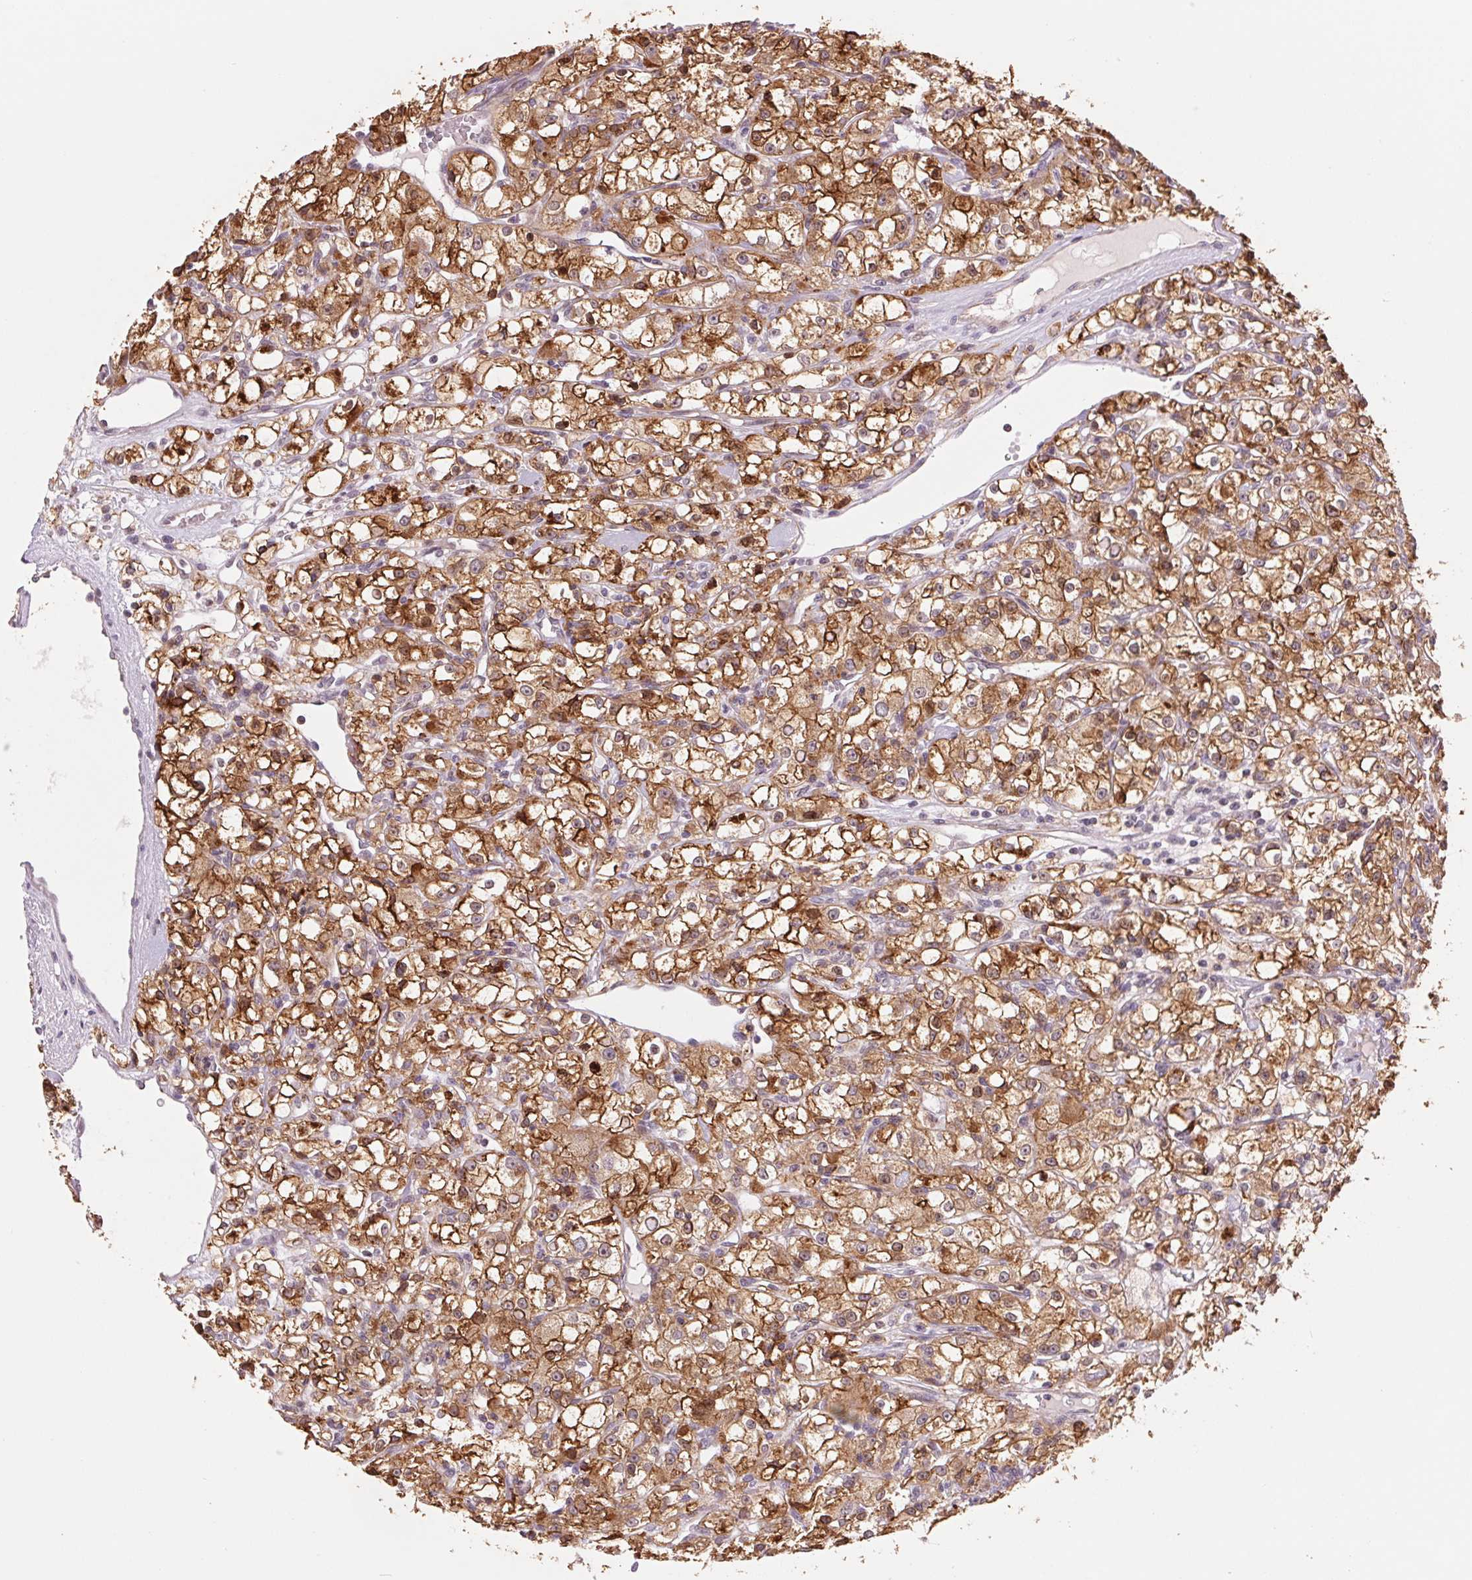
{"staining": {"intensity": "strong", "quantity": ">75%", "location": "cytoplasmic/membranous"}, "tissue": "renal cancer", "cell_type": "Tumor cells", "image_type": "cancer", "snomed": [{"axis": "morphology", "description": "Adenocarcinoma, NOS"}, {"axis": "topography", "description": "Kidney"}], "caption": "The micrograph reveals a brown stain indicating the presence of a protein in the cytoplasmic/membranous of tumor cells in renal cancer.", "gene": "ARHGAP32", "patient": {"sex": "female", "age": 59}}